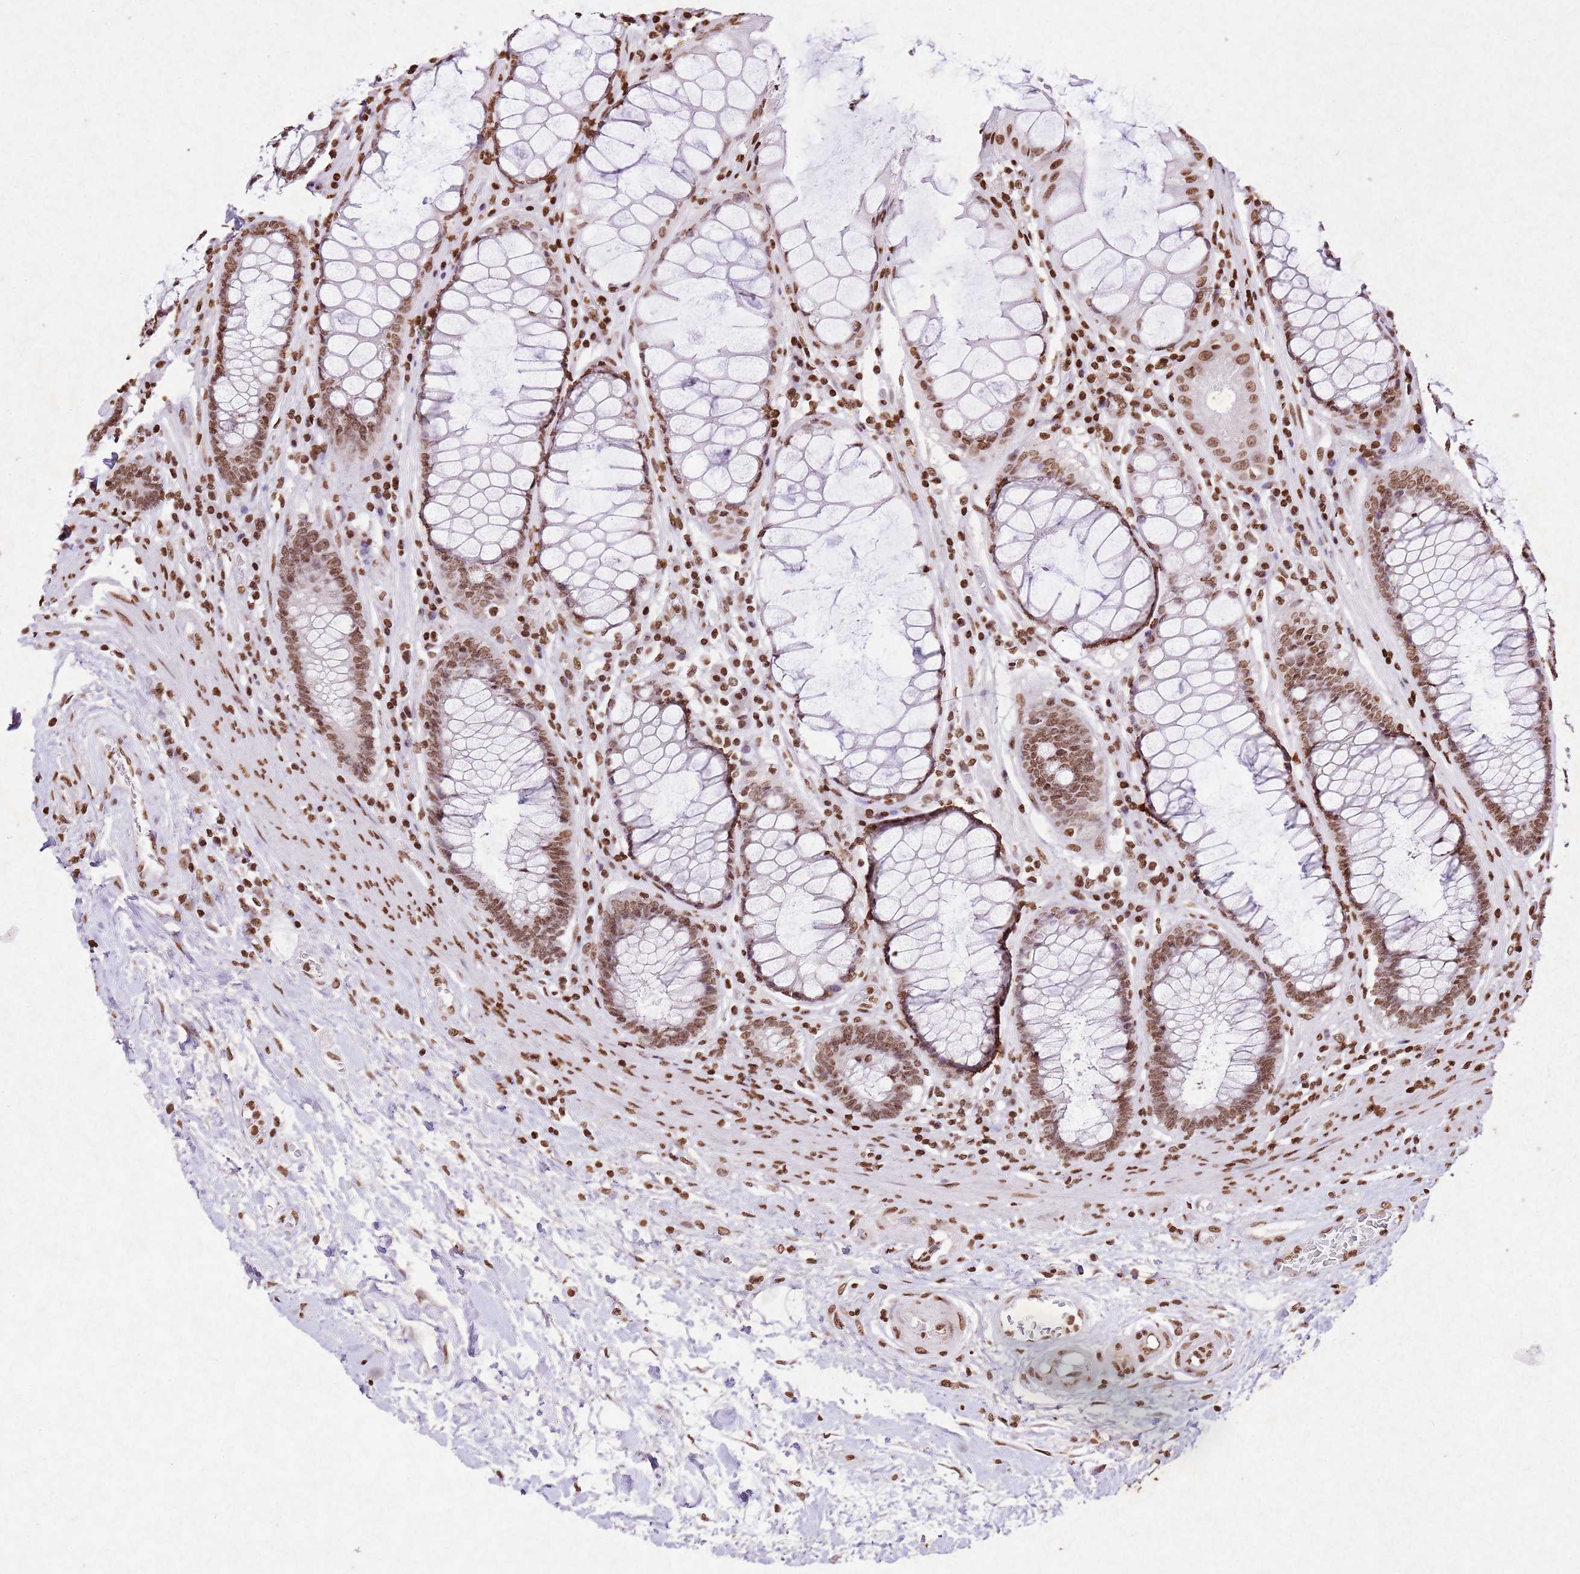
{"staining": {"intensity": "moderate", "quantity": ">75%", "location": "nuclear"}, "tissue": "rectum", "cell_type": "Glandular cells", "image_type": "normal", "snomed": [{"axis": "morphology", "description": "Normal tissue, NOS"}, {"axis": "topography", "description": "Rectum"}], "caption": "Immunohistochemistry of normal rectum exhibits medium levels of moderate nuclear expression in about >75% of glandular cells. (Brightfield microscopy of DAB IHC at high magnification).", "gene": "BMAL1", "patient": {"sex": "male", "age": 64}}